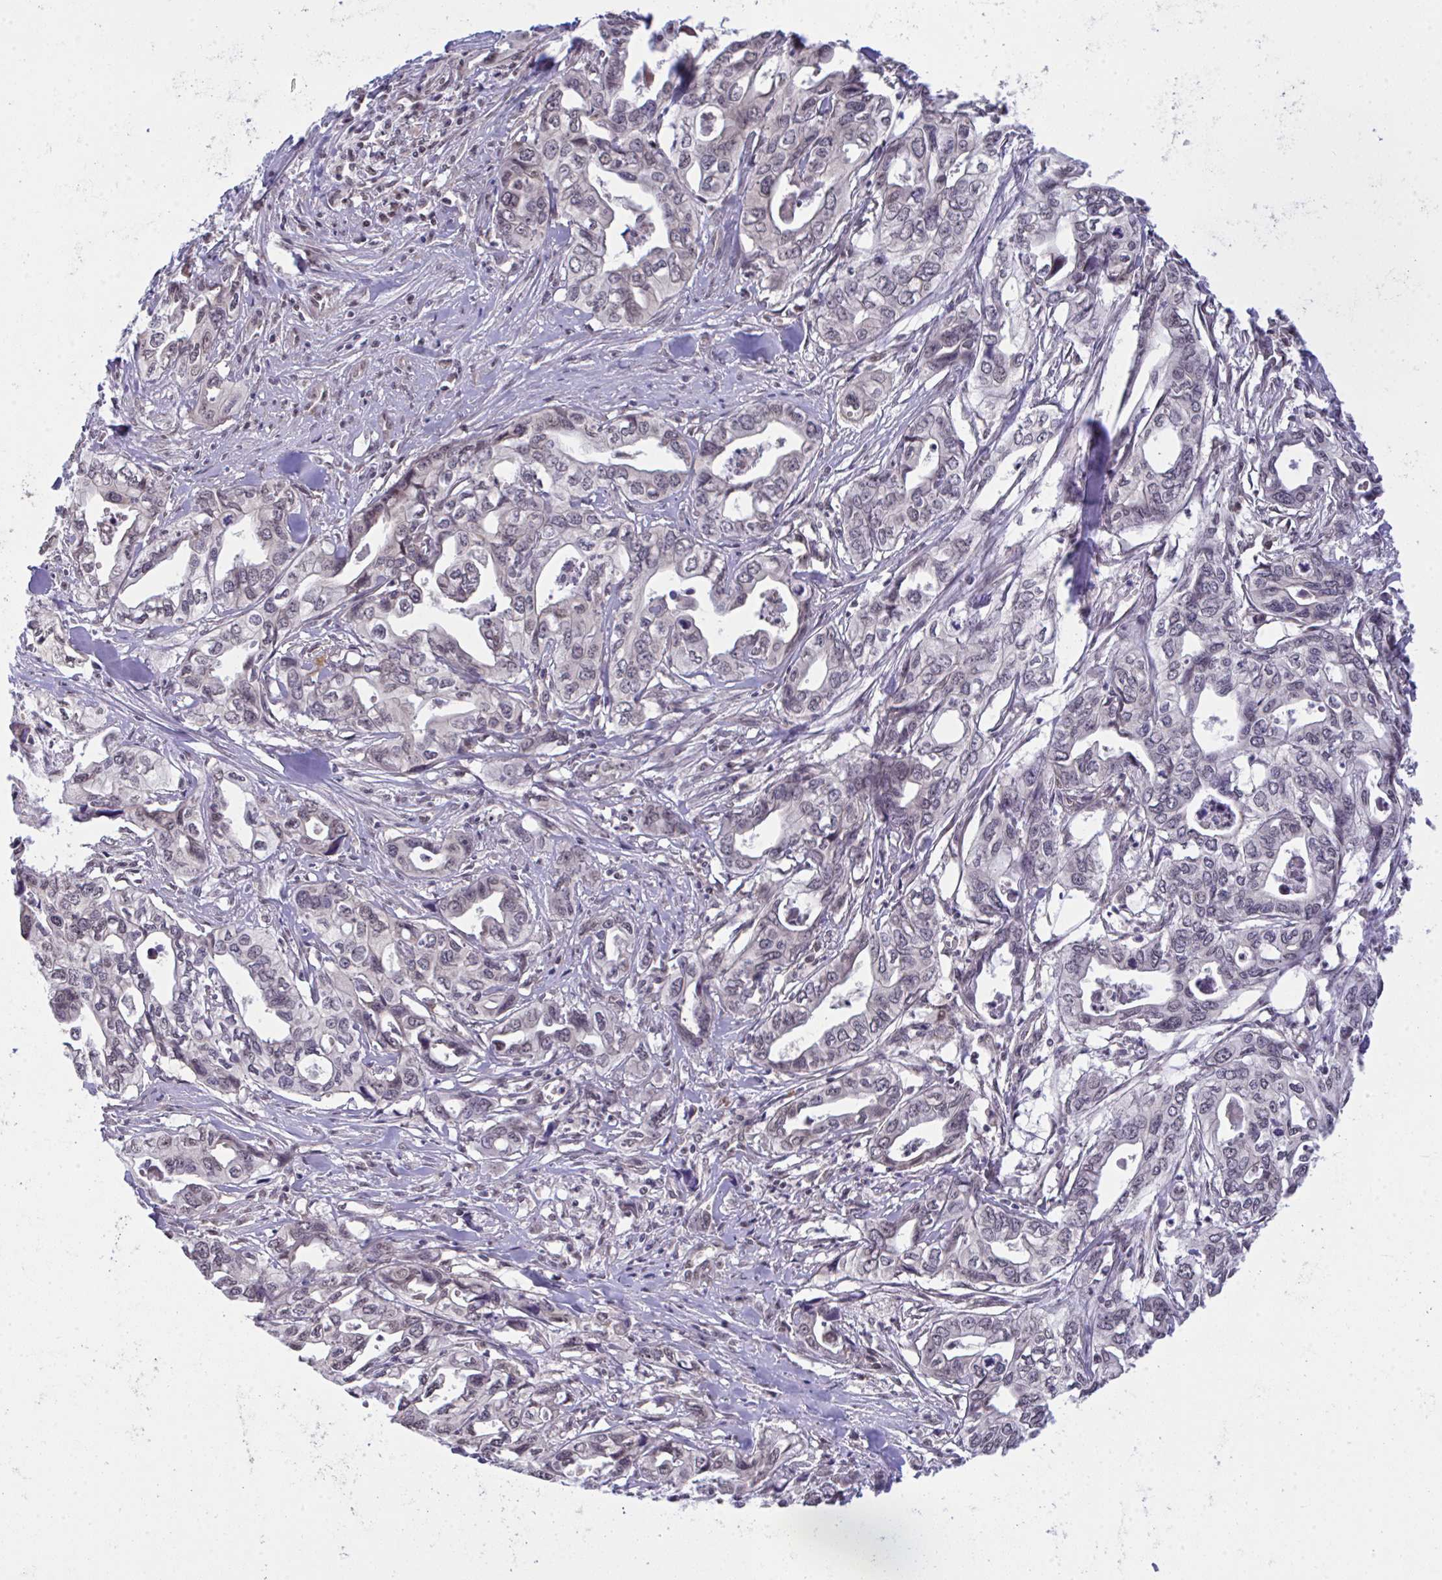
{"staining": {"intensity": "weak", "quantity": "<25%", "location": "nuclear"}, "tissue": "pancreatic cancer", "cell_type": "Tumor cells", "image_type": "cancer", "snomed": [{"axis": "morphology", "description": "Adenocarcinoma, NOS"}, {"axis": "topography", "description": "Pancreas"}], "caption": "An immunohistochemistry micrograph of pancreatic cancer (adenocarcinoma) is shown. There is no staining in tumor cells of pancreatic cancer (adenocarcinoma).", "gene": "C9orf64", "patient": {"sex": "male", "age": 68}}